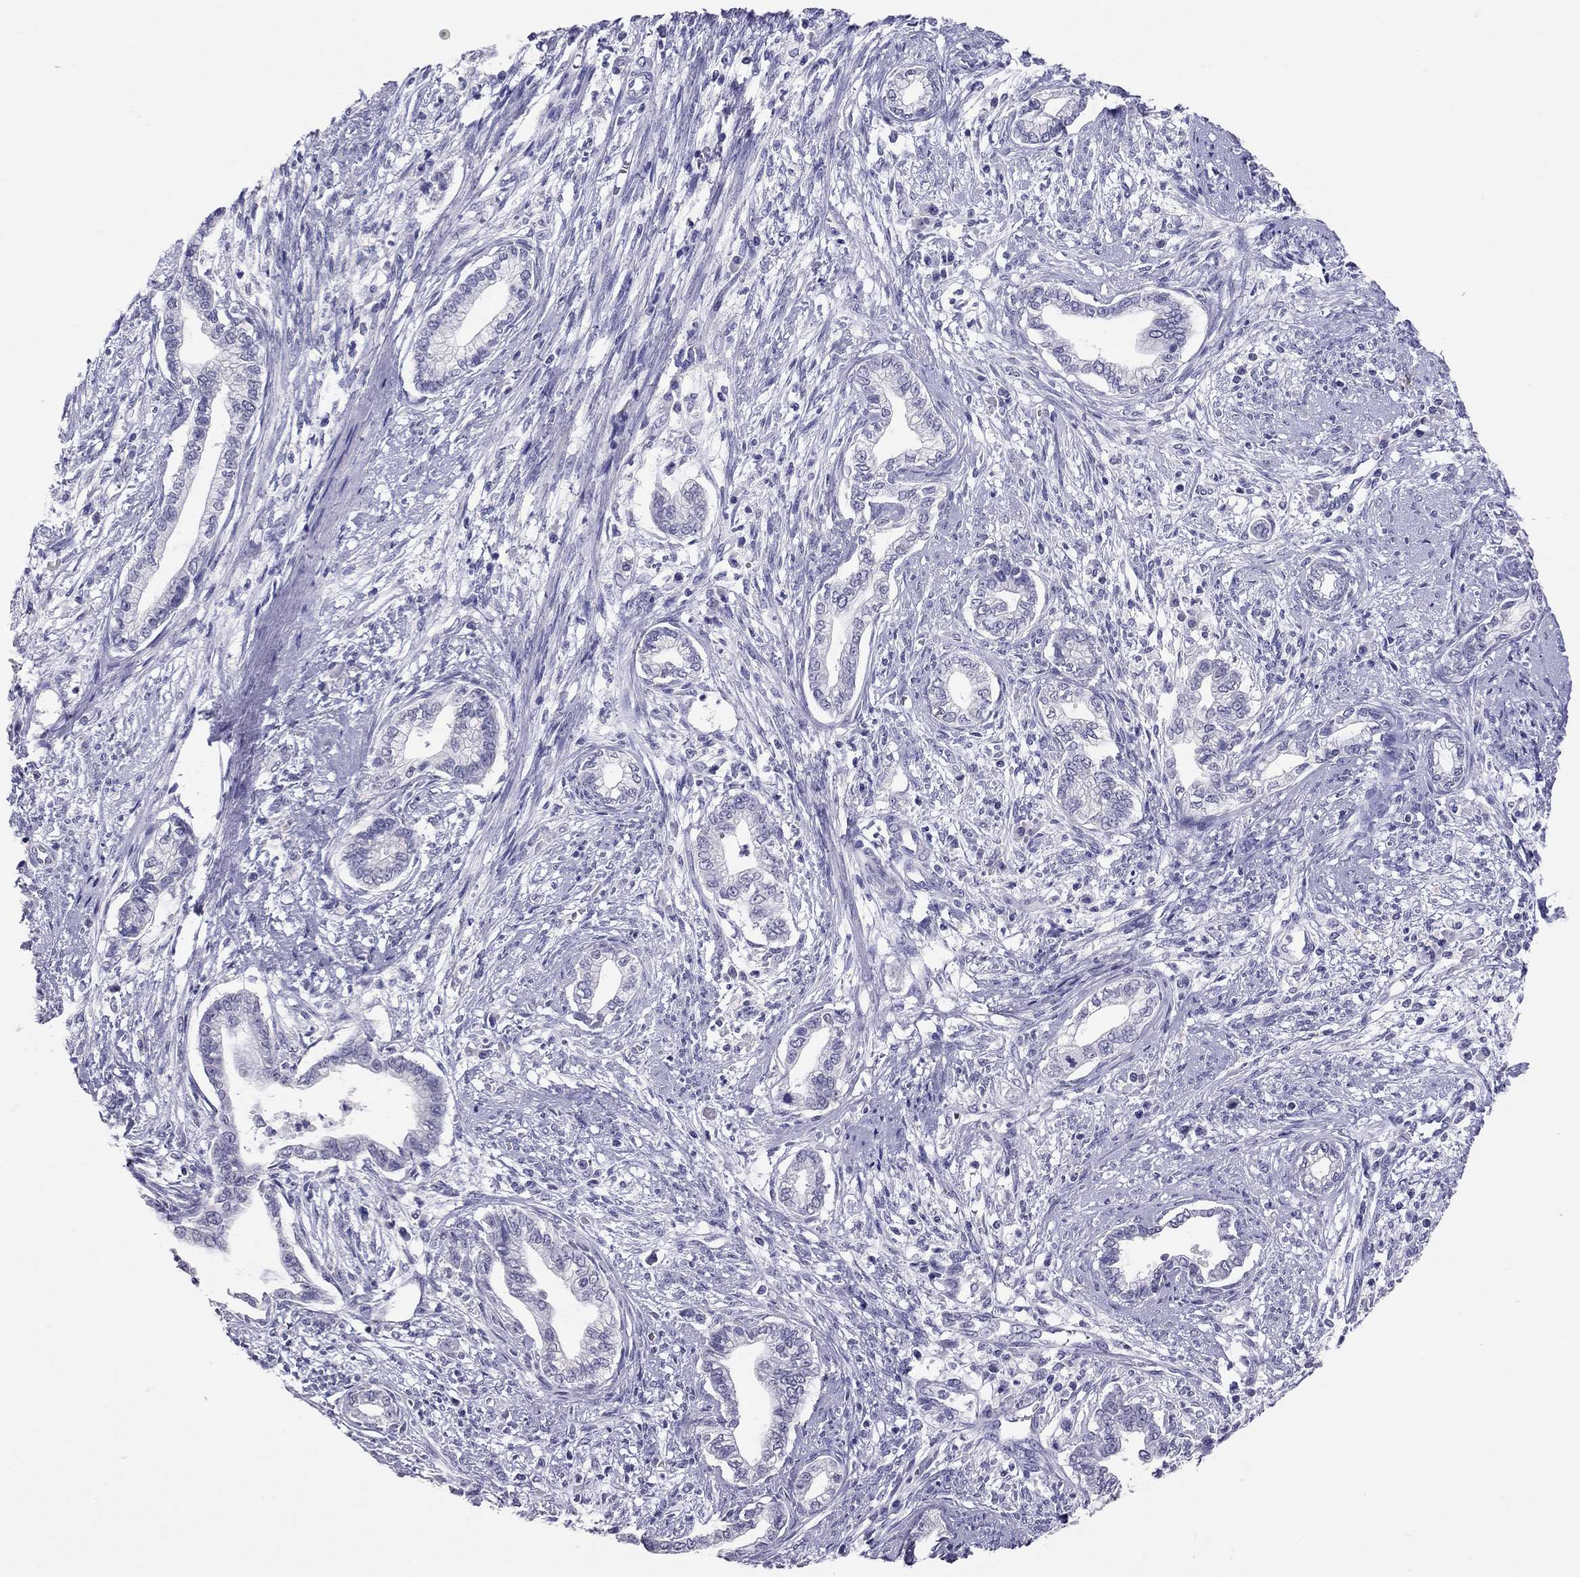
{"staining": {"intensity": "negative", "quantity": "none", "location": "none"}, "tissue": "cervical cancer", "cell_type": "Tumor cells", "image_type": "cancer", "snomed": [{"axis": "morphology", "description": "Adenocarcinoma, NOS"}, {"axis": "topography", "description": "Cervix"}], "caption": "IHC histopathology image of cervical adenocarcinoma stained for a protein (brown), which reveals no positivity in tumor cells. Nuclei are stained in blue.", "gene": "PSMB11", "patient": {"sex": "female", "age": 62}}